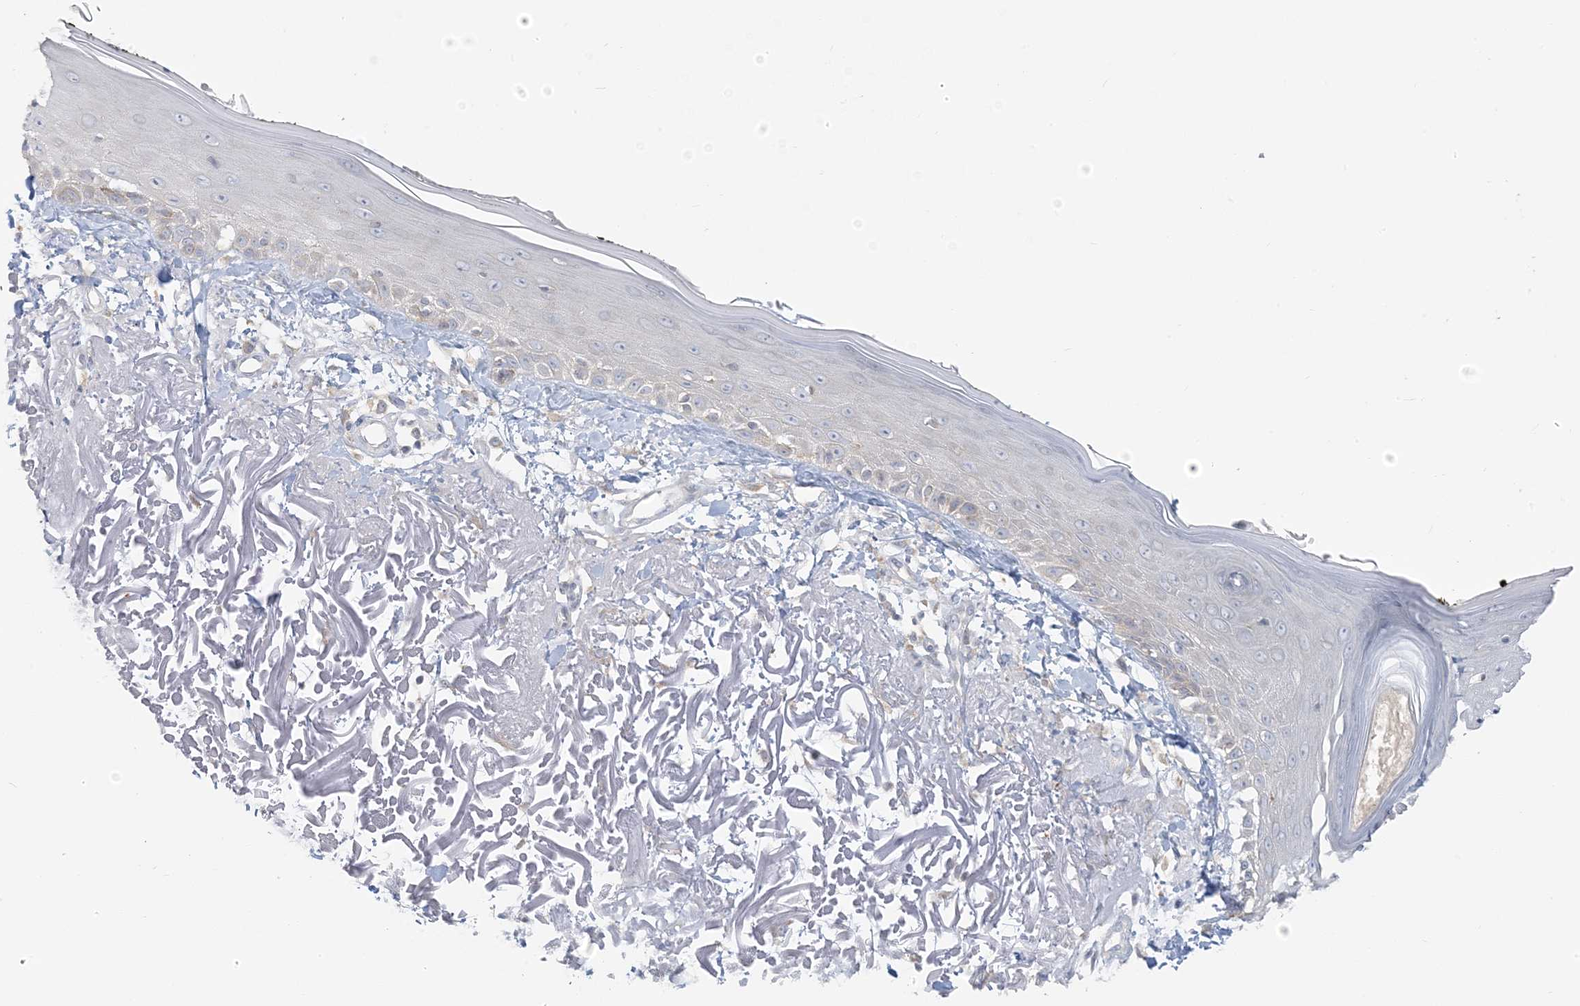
{"staining": {"intensity": "negative", "quantity": "none", "location": "none"}, "tissue": "skin", "cell_type": "Fibroblasts", "image_type": "normal", "snomed": [{"axis": "morphology", "description": "Normal tissue, NOS"}, {"axis": "topography", "description": "Skin"}, {"axis": "topography", "description": "Skeletal muscle"}], "caption": "Fibroblasts are negative for protein expression in benign human skin. (DAB IHC with hematoxylin counter stain).", "gene": "EEFSEC", "patient": {"sex": "male", "age": 83}}